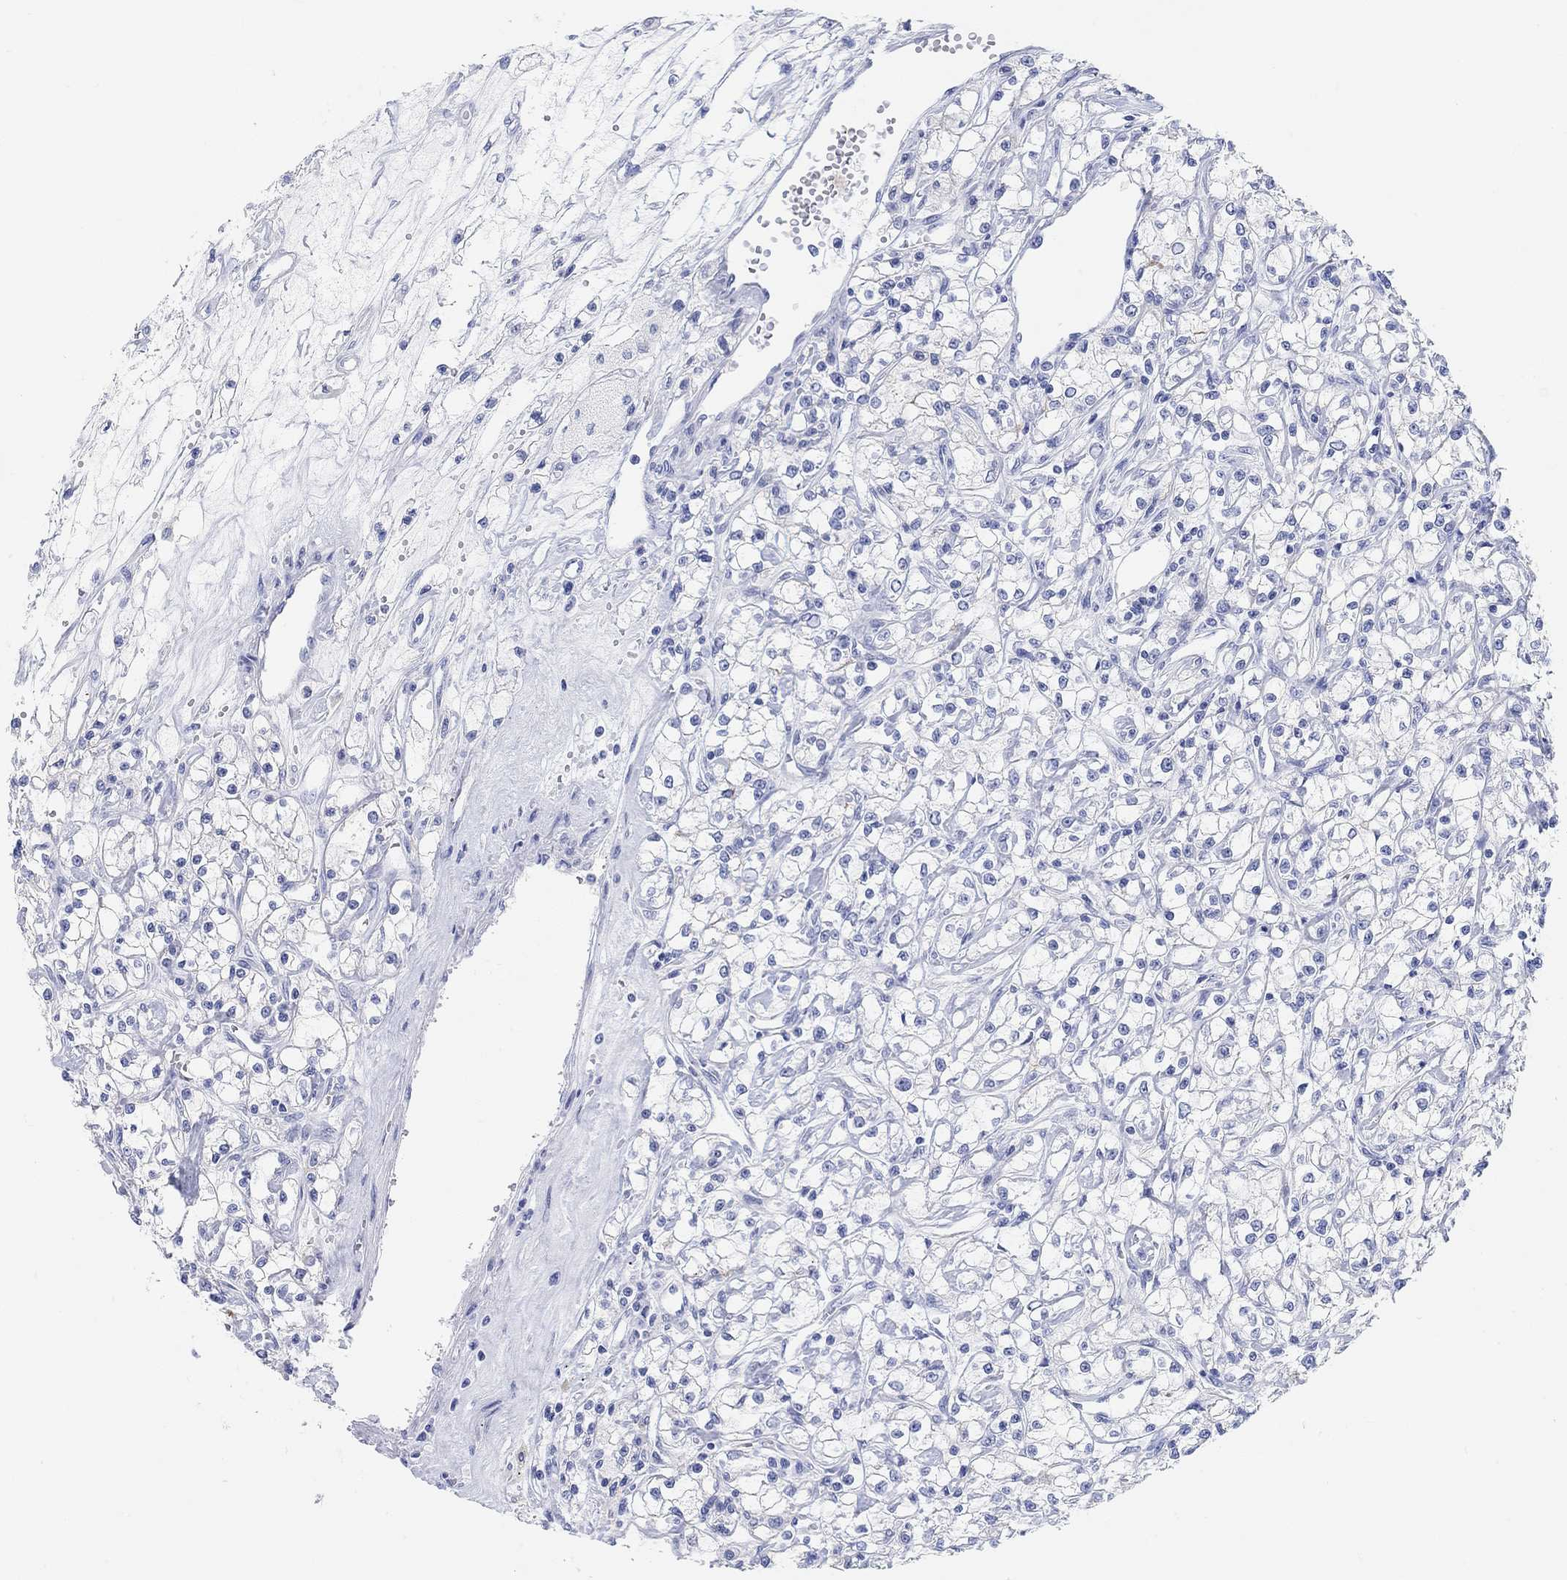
{"staining": {"intensity": "negative", "quantity": "none", "location": "none"}, "tissue": "renal cancer", "cell_type": "Tumor cells", "image_type": "cancer", "snomed": [{"axis": "morphology", "description": "Adenocarcinoma, NOS"}, {"axis": "topography", "description": "Kidney"}], "caption": "Immunohistochemistry (IHC) of adenocarcinoma (renal) shows no staining in tumor cells.", "gene": "XIRP2", "patient": {"sex": "female", "age": 59}}